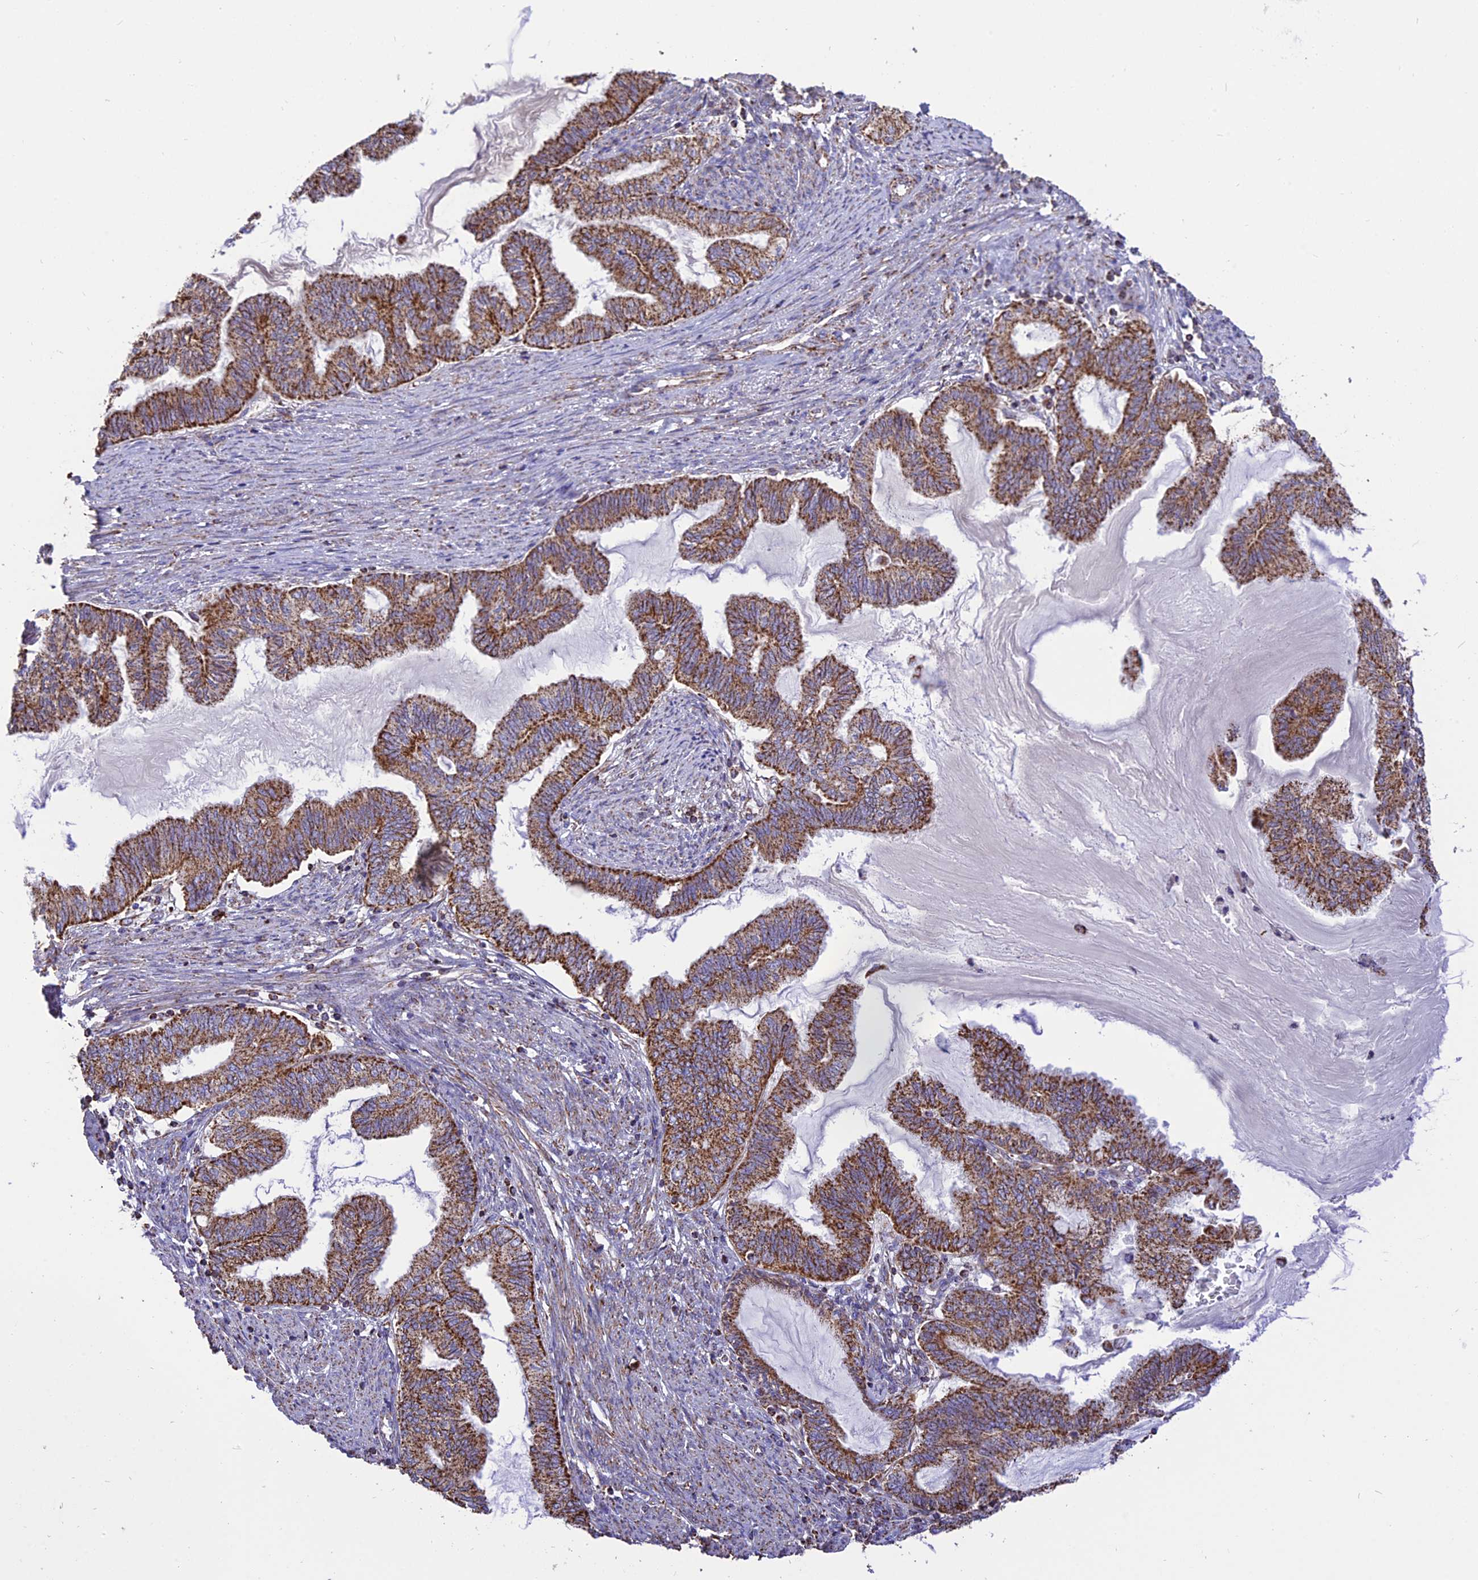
{"staining": {"intensity": "strong", "quantity": ">75%", "location": "cytoplasmic/membranous"}, "tissue": "endometrial cancer", "cell_type": "Tumor cells", "image_type": "cancer", "snomed": [{"axis": "morphology", "description": "Adenocarcinoma, NOS"}, {"axis": "topography", "description": "Endometrium"}], "caption": "Immunohistochemistry image of neoplastic tissue: endometrial cancer stained using IHC demonstrates high levels of strong protein expression localized specifically in the cytoplasmic/membranous of tumor cells, appearing as a cytoplasmic/membranous brown color.", "gene": "TTC4", "patient": {"sex": "female", "age": 86}}